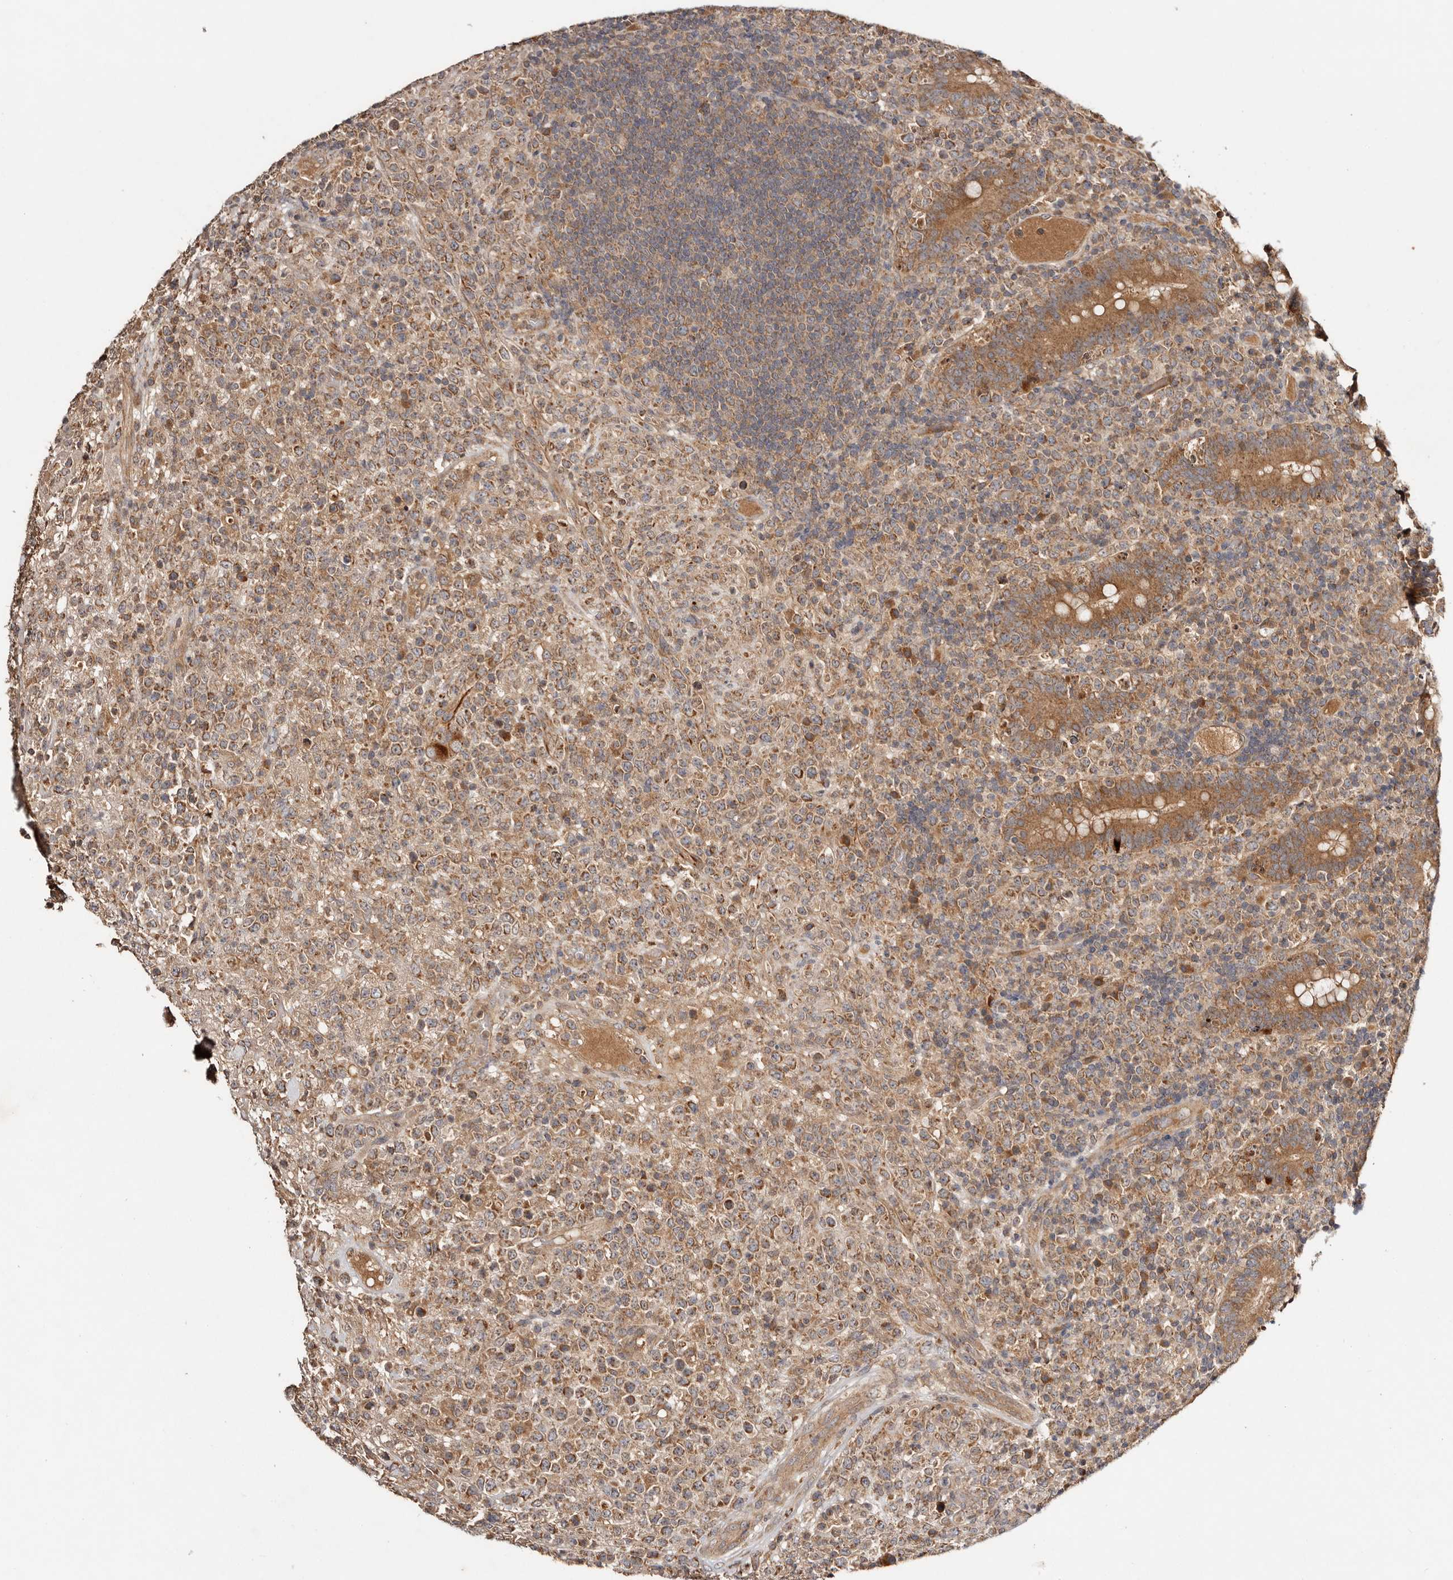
{"staining": {"intensity": "moderate", "quantity": ">75%", "location": "cytoplasmic/membranous"}, "tissue": "lymphoma", "cell_type": "Tumor cells", "image_type": "cancer", "snomed": [{"axis": "morphology", "description": "Malignant lymphoma, non-Hodgkin's type, High grade"}, {"axis": "topography", "description": "Colon"}], "caption": "The immunohistochemical stain labels moderate cytoplasmic/membranous staining in tumor cells of high-grade malignant lymphoma, non-Hodgkin's type tissue. (Brightfield microscopy of DAB IHC at high magnification).", "gene": "PKIB", "patient": {"sex": "female", "age": 53}}